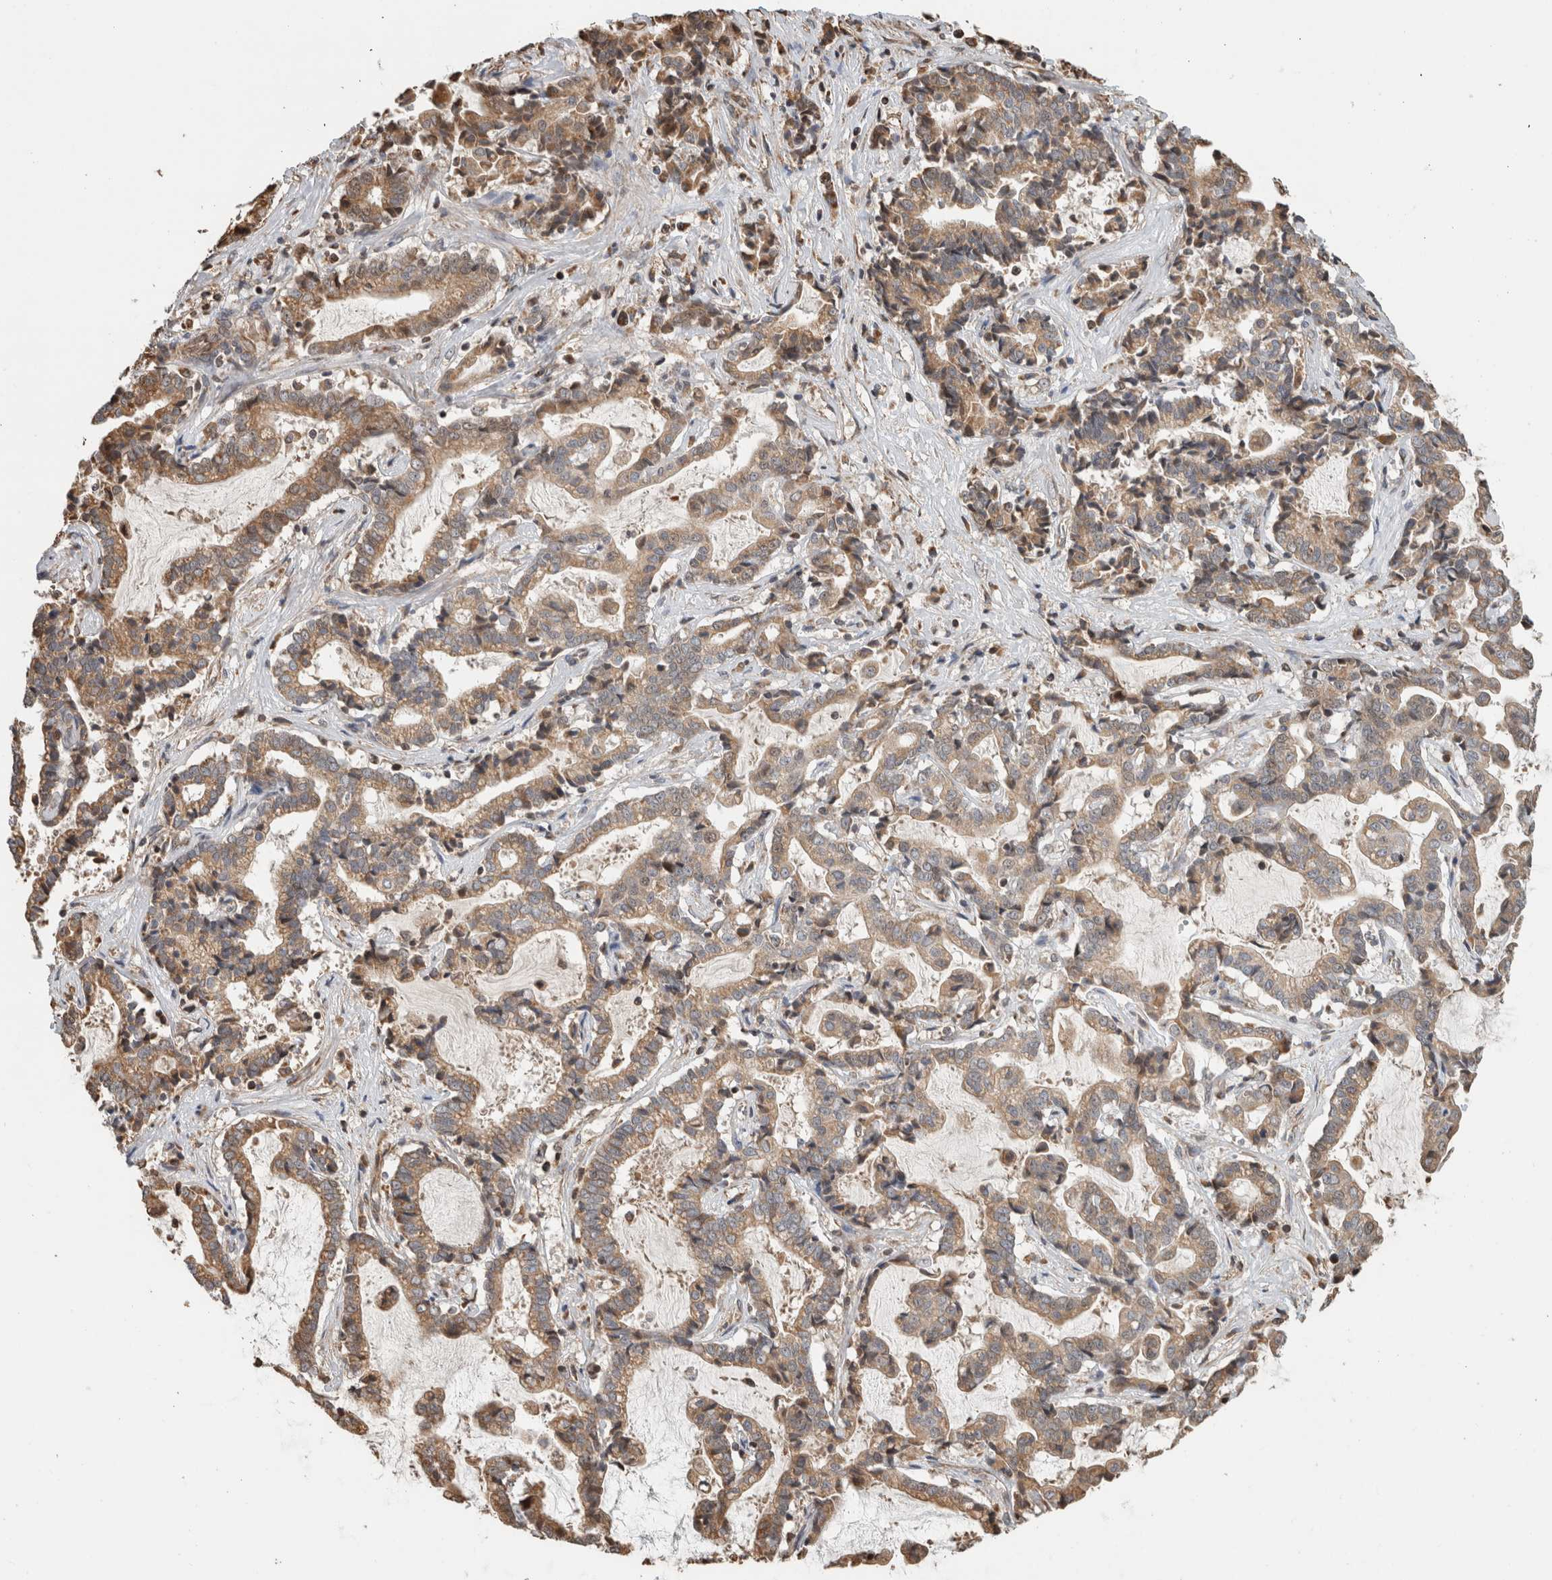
{"staining": {"intensity": "moderate", "quantity": ">75%", "location": "cytoplasmic/membranous"}, "tissue": "liver cancer", "cell_type": "Tumor cells", "image_type": "cancer", "snomed": [{"axis": "morphology", "description": "Cholangiocarcinoma"}, {"axis": "topography", "description": "Liver"}], "caption": "Immunohistochemistry (IHC) of cholangiocarcinoma (liver) demonstrates medium levels of moderate cytoplasmic/membranous staining in approximately >75% of tumor cells. The staining is performed using DAB (3,3'-diaminobenzidine) brown chromogen to label protein expression. The nuclei are counter-stained blue using hematoxylin.", "gene": "GINS4", "patient": {"sex": "male", "age": 57}}